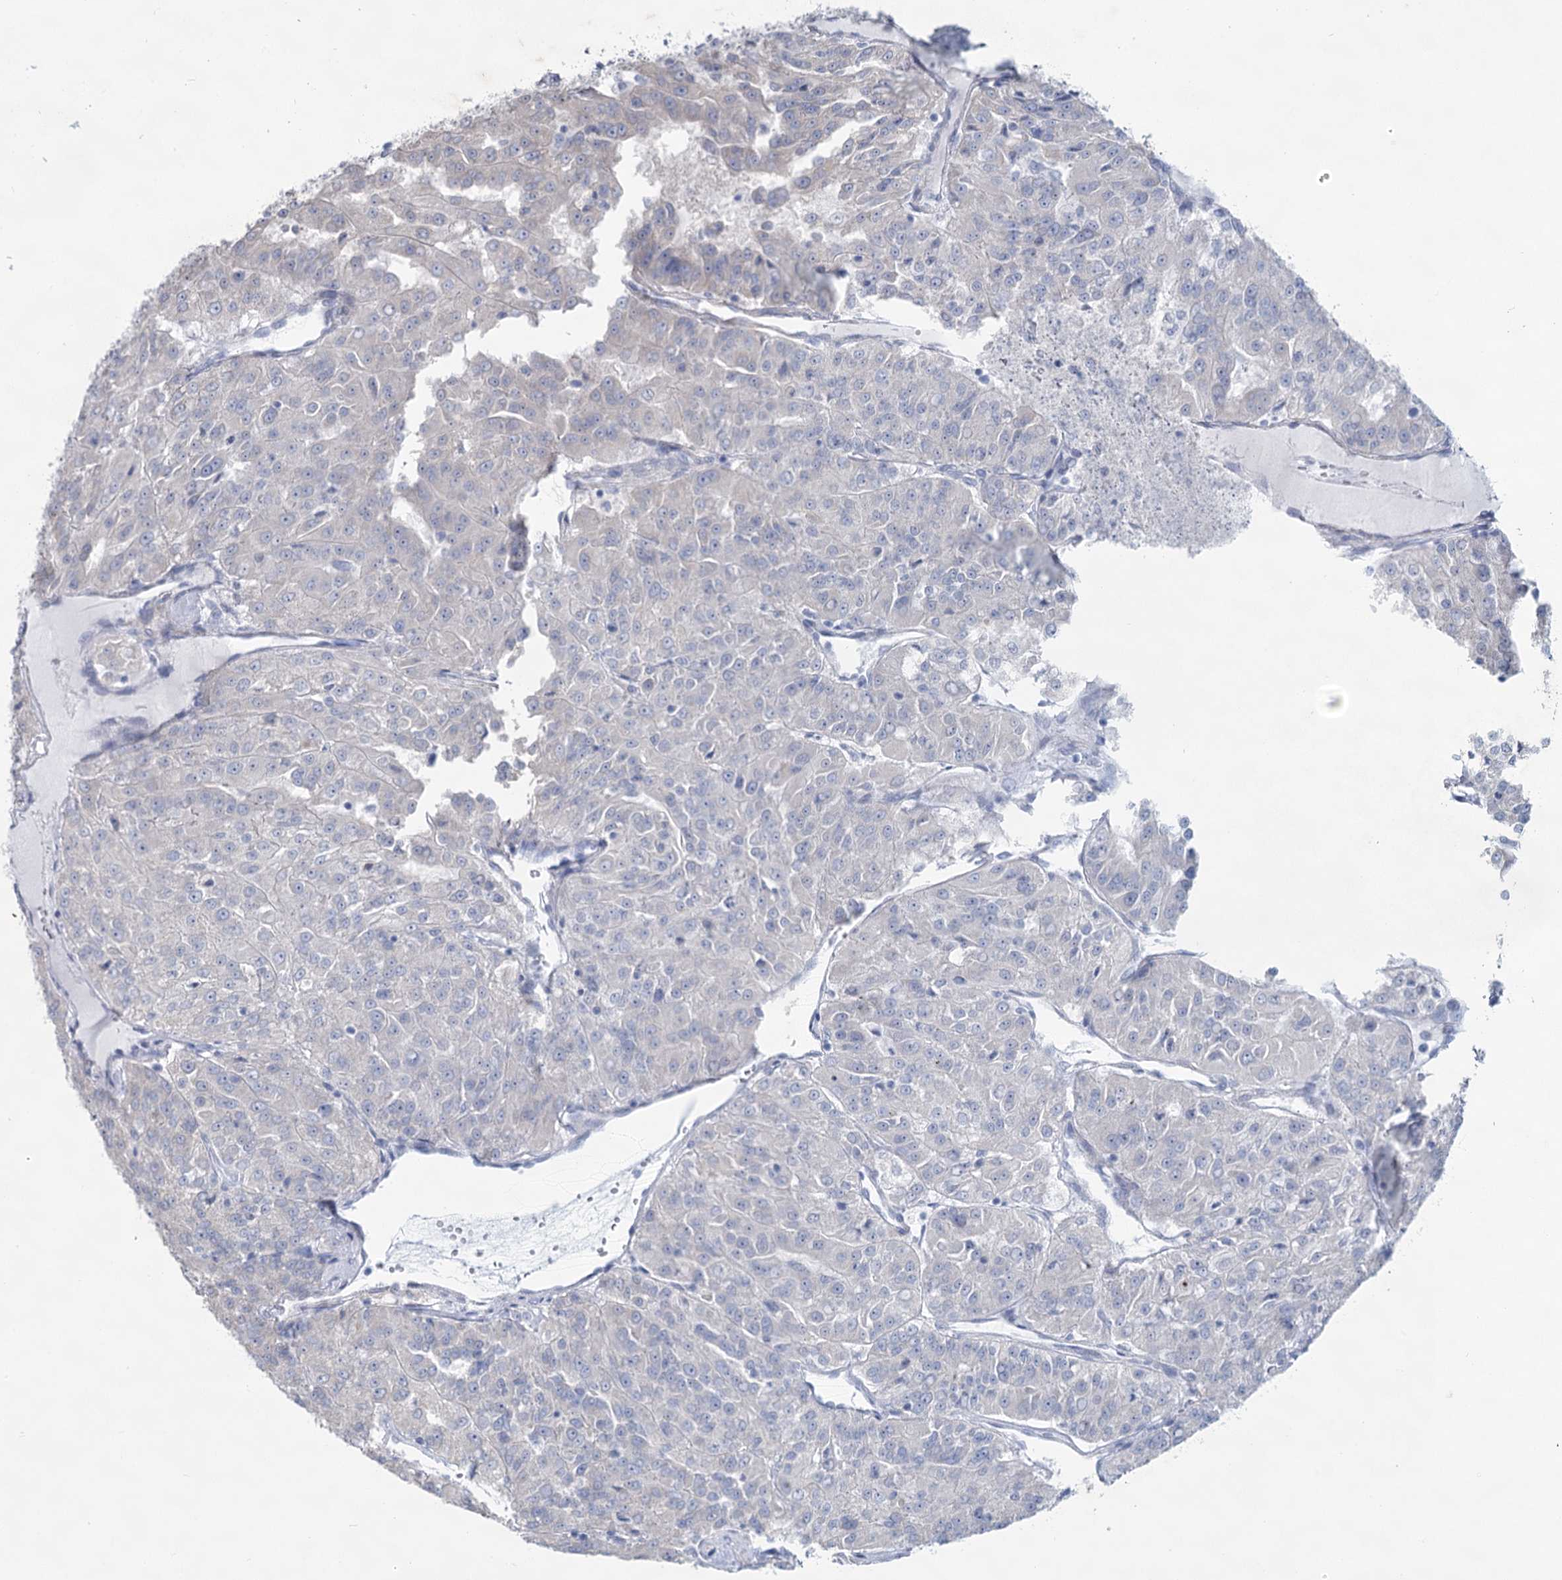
{"staining": {"intensity": "negative", "quantity": "none", "location": "none"}, "tissue": "renal cancer", "cell_type": "Tumor cells", "image_type": "cancer", "snomed": [{"axis": "morphology", "description": "Adenocarcinoma, NOS"}, {"axis": "topography", "description": "Kidney"}], "caption": "Renal cancer was stained to show a protein in brown. There is no significant positivity in tumor cells. The staining was performed using DAB to visualize the protein expression in brown, while the nuclei were stained in blue with hematoxylin (Magnification: 20x).", "gene": "CCDC88A", "patient": {"sex": "female", "age": 63}}